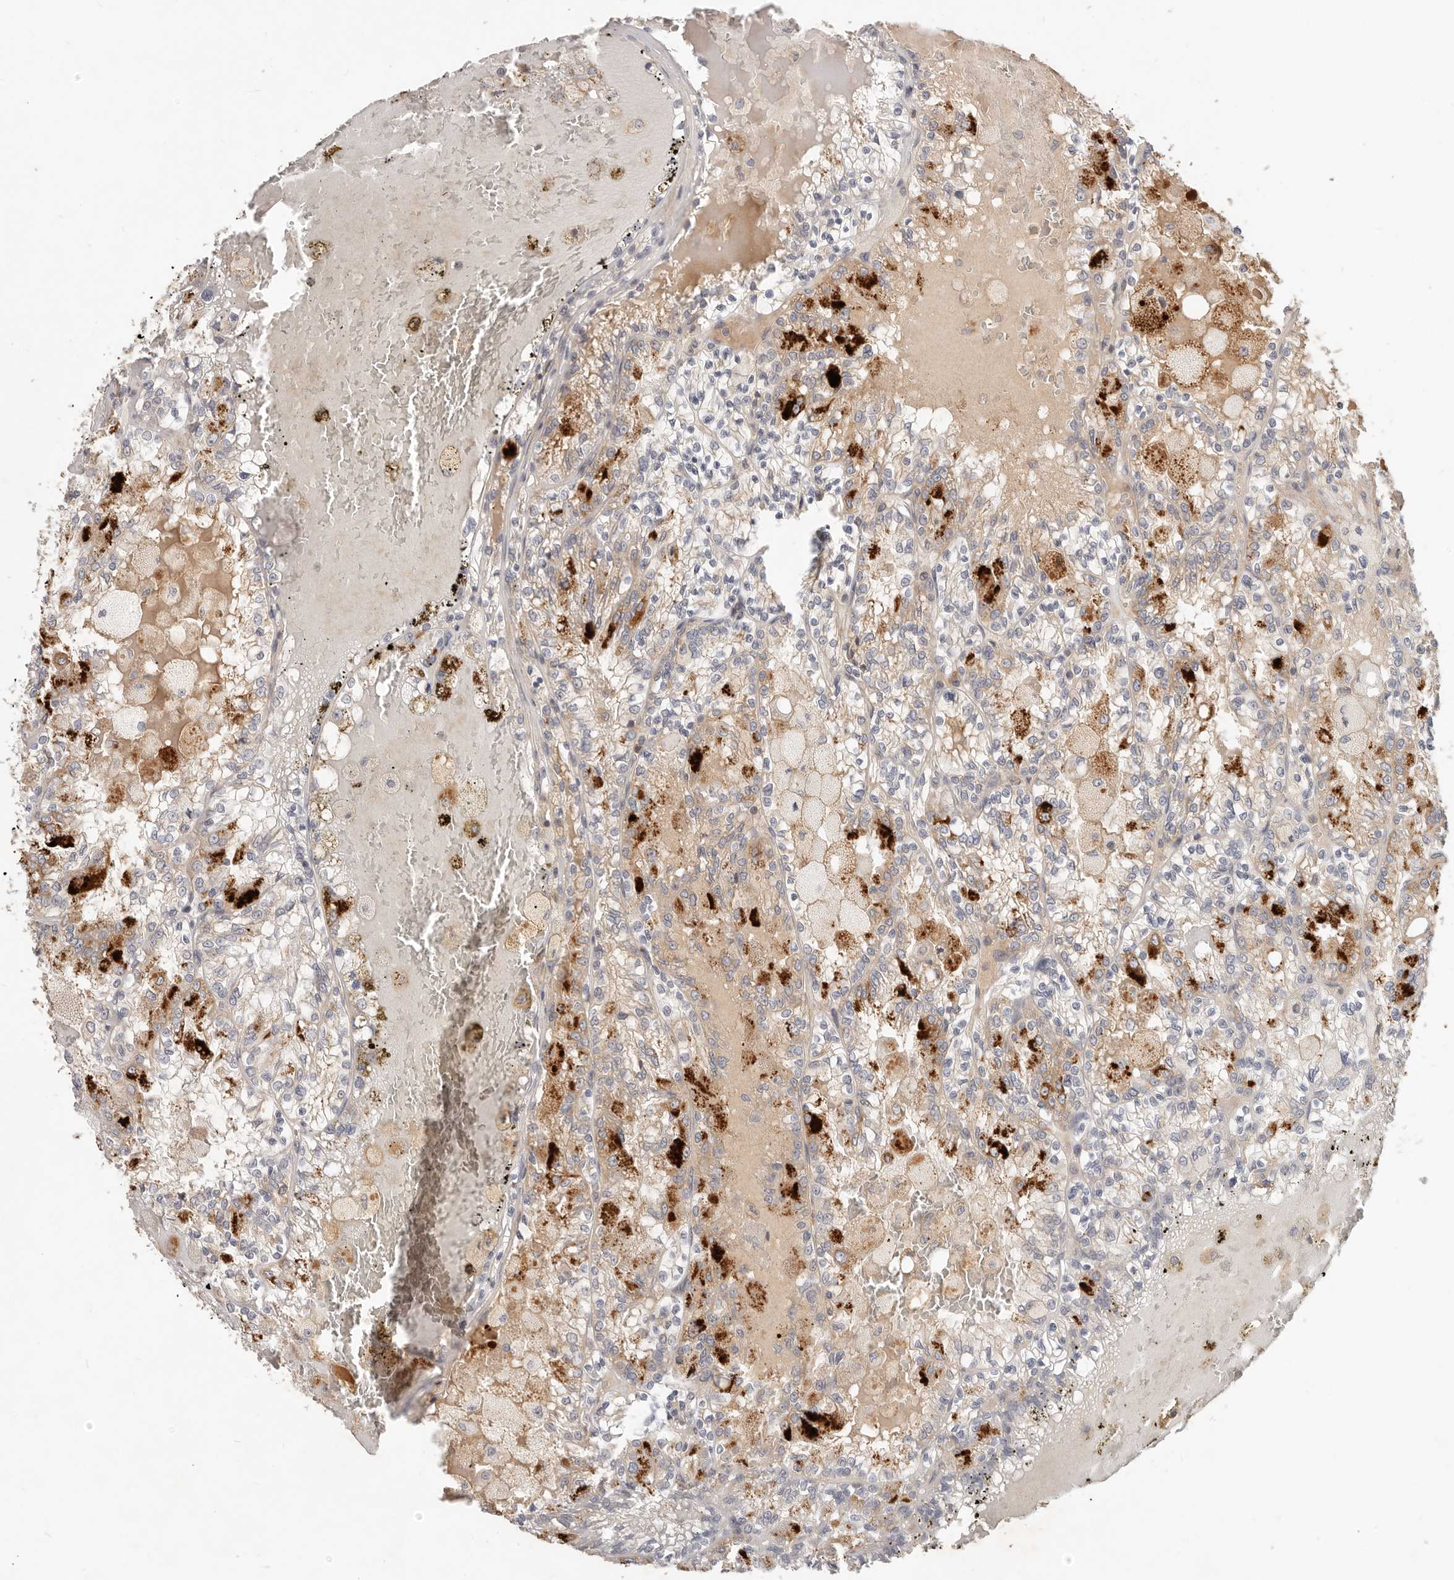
{"staining": {"intensity": "strong", "quantity": "<25%", "location": "cytoplasmic/membranous"}, "tissue": "renal cancer", "cell_type": "Tumor cells", "image_type": "cancer", "snomed": [{"axis": "morphology", "description": "Adenocarcinoma, NOS"}, {"axis": "topography", "description": "Kidney"}], "caption": "A photomicrograph of human renal cancer (adenocarcinoma) stained for a protein demonstrates strong cytoplasmic/membranous brown staining in tumor cells.", "gene": "USP49", "patient": {"sex": "female", "age": 56}}